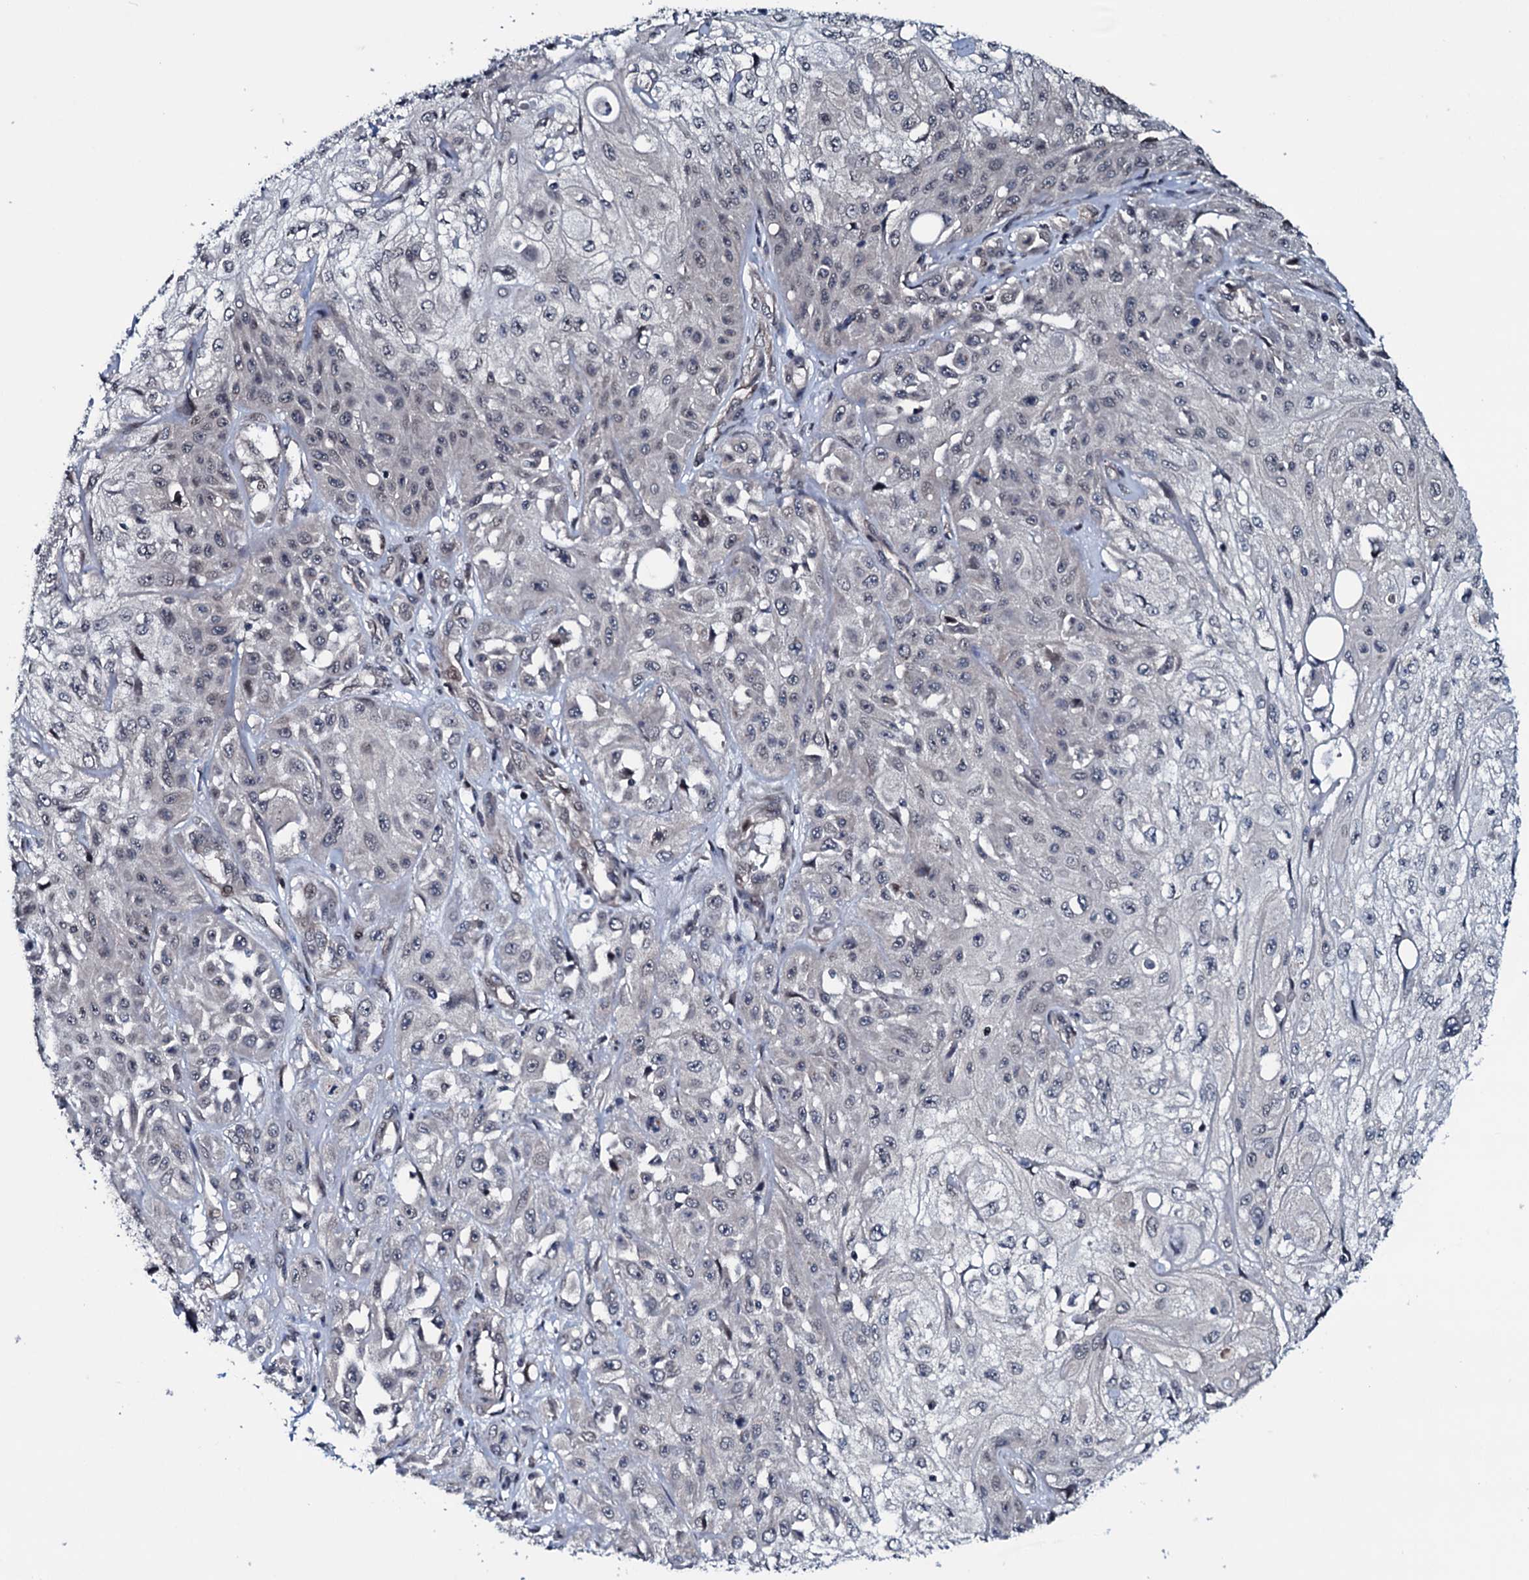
{"staining": {"intensity": "negative", "quantity": "none", "location": "none"}, "tissue": "skin cancer", "cell_type": "Tumor cells", "image_type": "cancer", "snomed": [{"axis": "morphology", "description": "Squamous cell carcinoma, NOS"}, {"axis": "morphology", "description": "Squamous cell carcinoma, metastatic, NOS"}, {"axis": "topography", "description": "Skin"}, {"axis": "topography", "description": "Lymph node"}], "caption": "Tumor cells are negative for protein expression in human metastatic squamous cell carcinoma (skin). The staining was performed using DAB to visualize the protein expression in brown, while the nuclei were stained in blue with hematoxylin (Magnification: 20x).", "gene": "OGFOD2", "patient": {"sex": "male", "age": 75}}